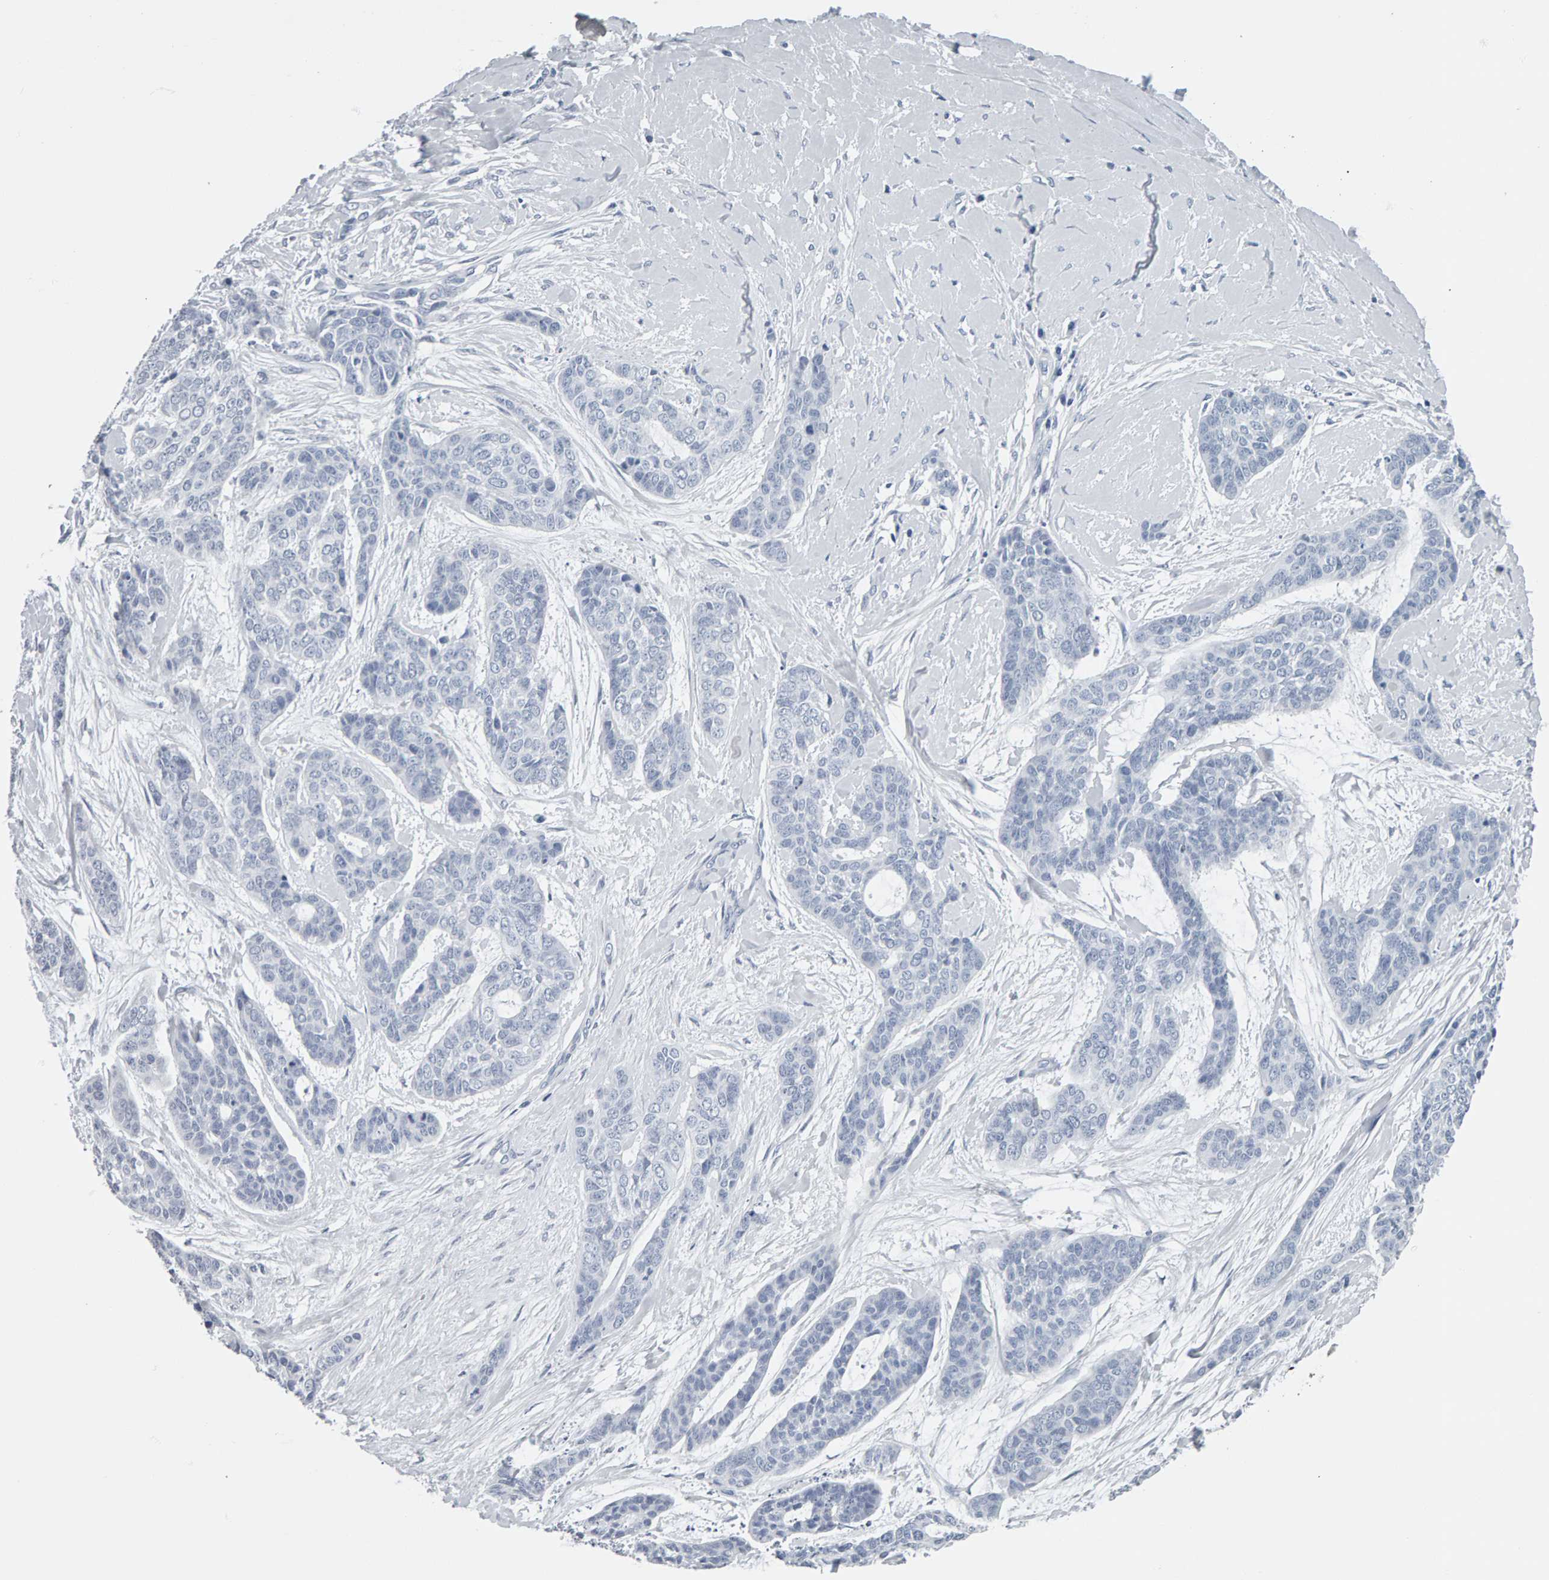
{"staining": {"intensity": "negative", "quantity": "none", "location": "none"}, "tissue": "skin cancer", "cell_type": "Tumor cells", "image_type": "cancer", "snomed": [{"axis": "morphology", "description": "Basal cell carcinoma"}, {"axis": "topography", "description": "Skin"}], "caption": "Immunohistochemistry (IHC) photomicrograph of human basal cell carcinoma (skin) stained for a protein (brown), which reveals no expression in tumor cells.", "gene": "SPACA3", "patient": {"sex": "female", "age": 64}}